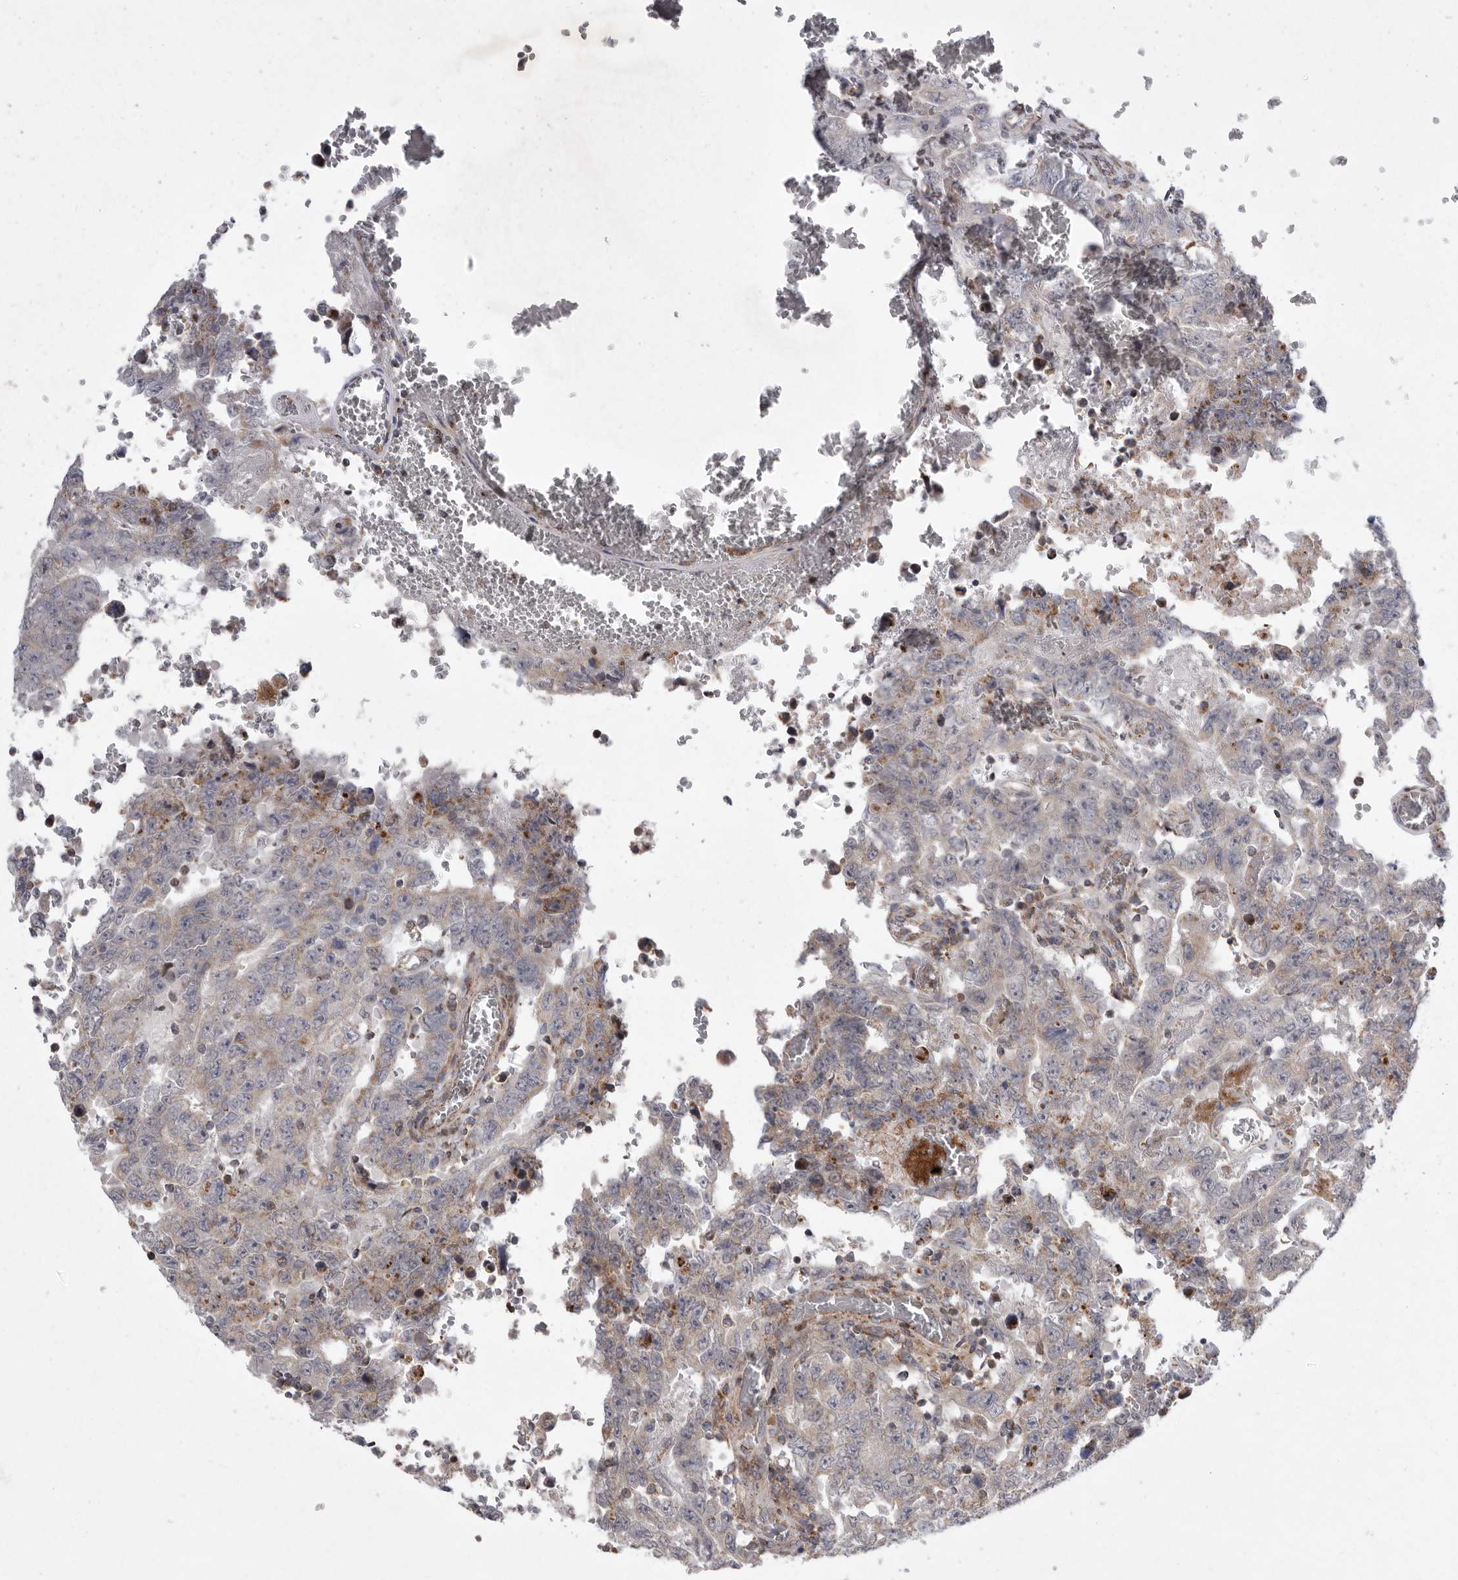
{"staining": {"intensity": "negative", "quantity": "none", "location": "none"}, "tissue": "testis cancer", "cell_type": "Tumor cells", "image_type": "cancer", "snomed": [{"axis": "morphology", "description": "Carcinoma, Embryonal, NOS"}, {"axis": "topography", "description": "Testis"}], "caption": "This is an IHC photomicrograph of human testis cancer. There is no staining in tumor cells.", "gene": "MPZL1", "patient": {"sex": "male", "age": 26}}